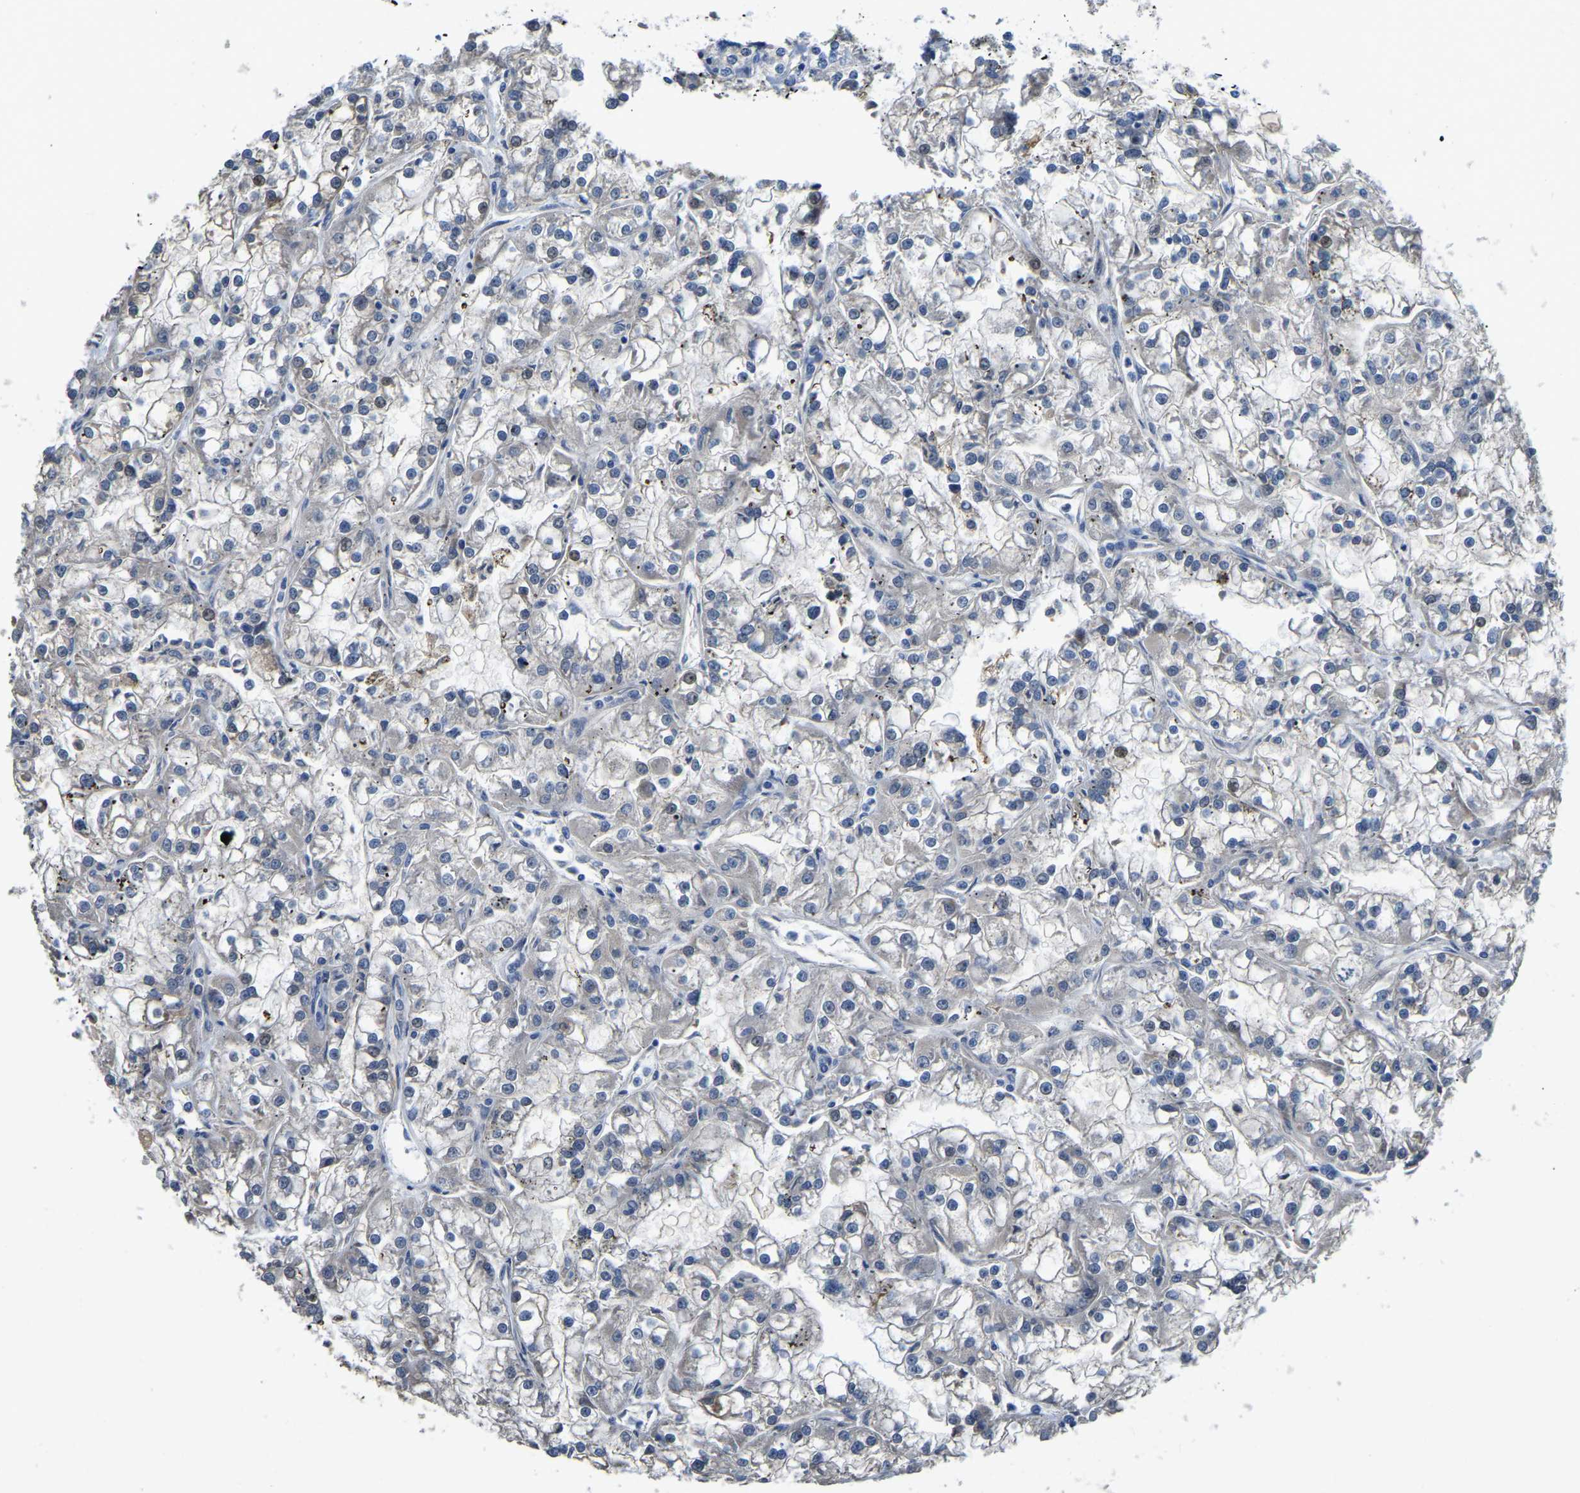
{"staining": {"intensity": "negative", "quantity": "none", "location": "none"}, "tissue": "renal cancer", "cell_type": "Tumor cells", "image_type": "cancer", "snomed": [{"axis": "morphology", "description": "Adenocarcinoma, NOS"}, {"axis": "topography", "description": "Kidney"}], "caption": "Immunohistochemistry (IHC) of human adenocarcinoma (renal) shows no staining in tumor cells. (DAB IHC with hematoxylin counter stain).", "gene": "HIGD2B", "patient": {"sex": "female", "age": 52}}